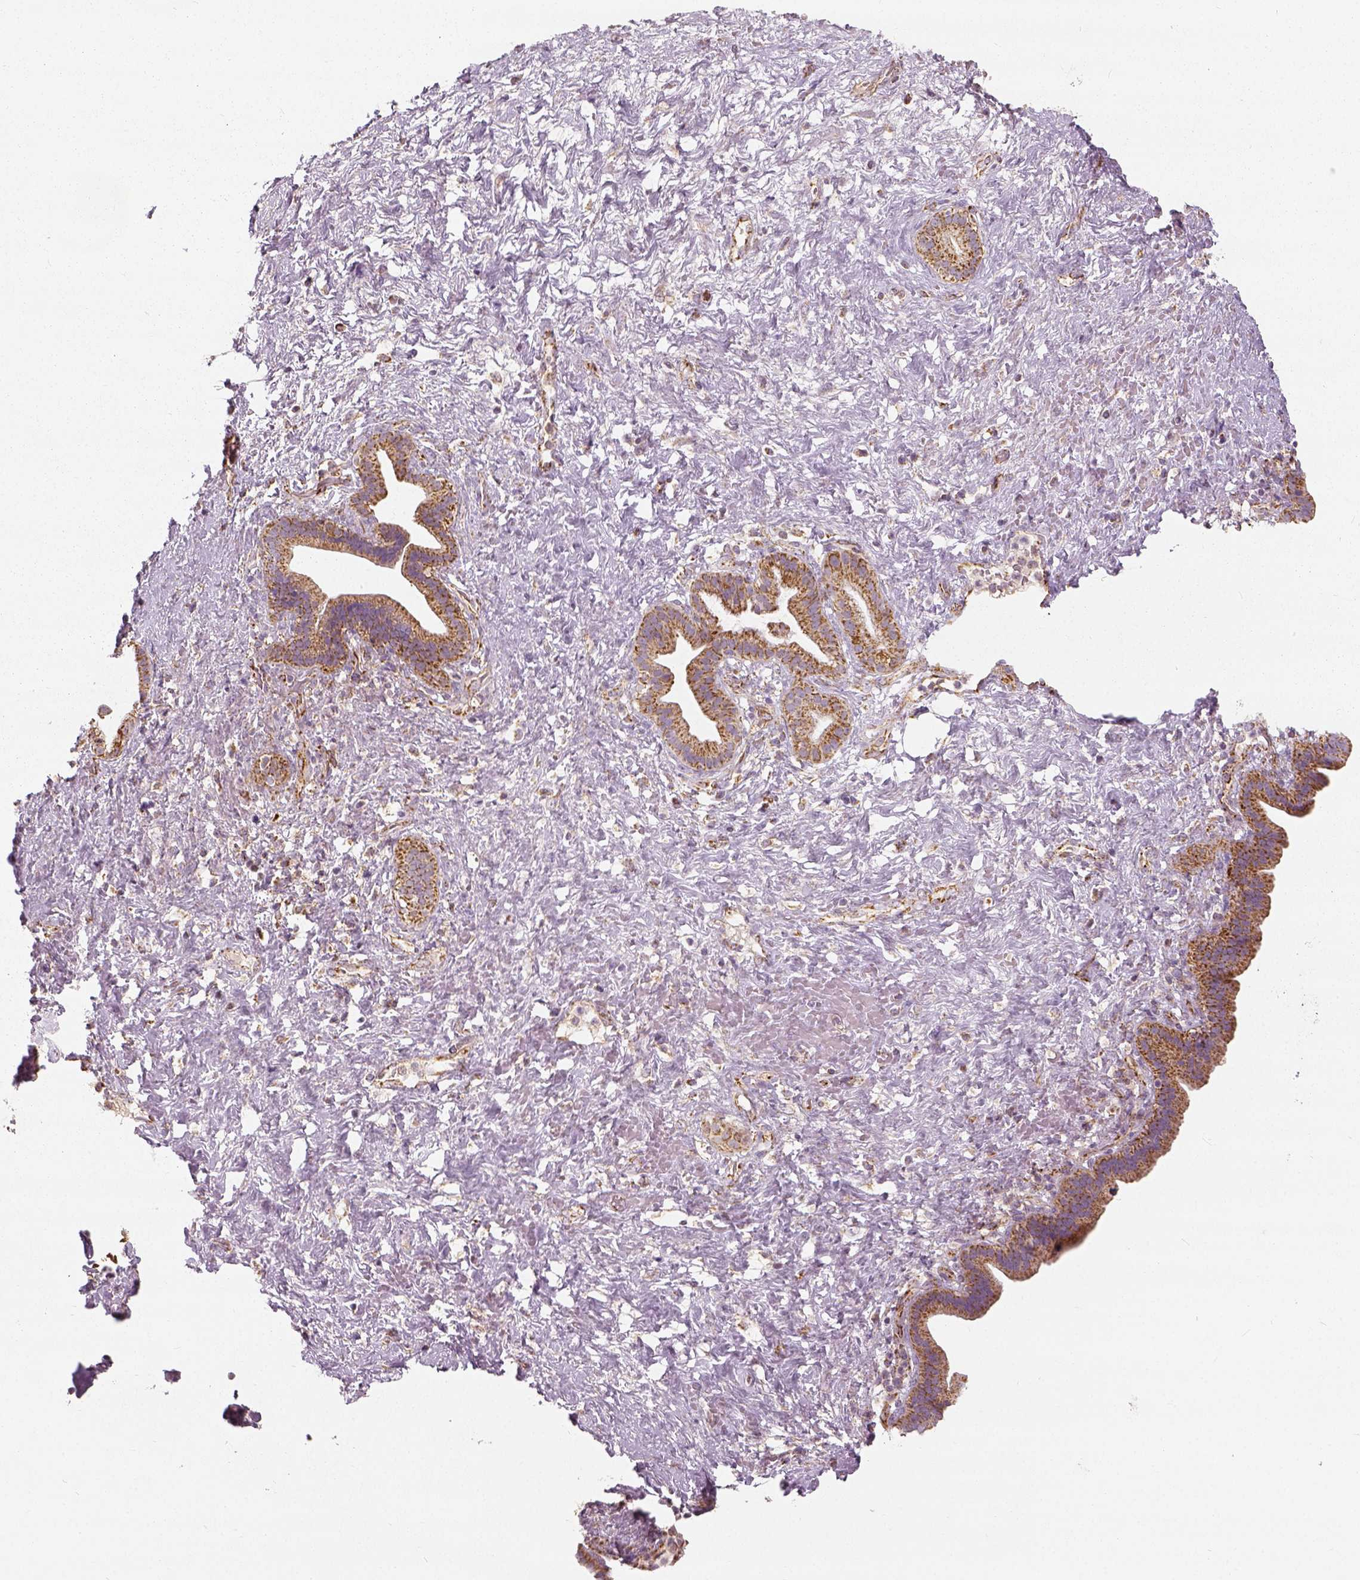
{"staining": {"intensity": "moderate", "quantity": ">75%", "location": "cytoplasmic/membranous"}, "tissue": "pancreatic cancer", "cell_type": "Tumor cells", "image_type": "cancer", "snomed": [{"axis": "morphology", "description": "Adenocarcinoma, NOS"}, {"axis": "topography", "description": "Pancreas"}], "caption": "A brown stain highlights moderate cytoplasmic/membranous positivity of a protein in pancreatic cancer (adenocarcinoma) tumor cells.", "gene": "PGAM5", "patient": {"sex": "male", "age": 44}}